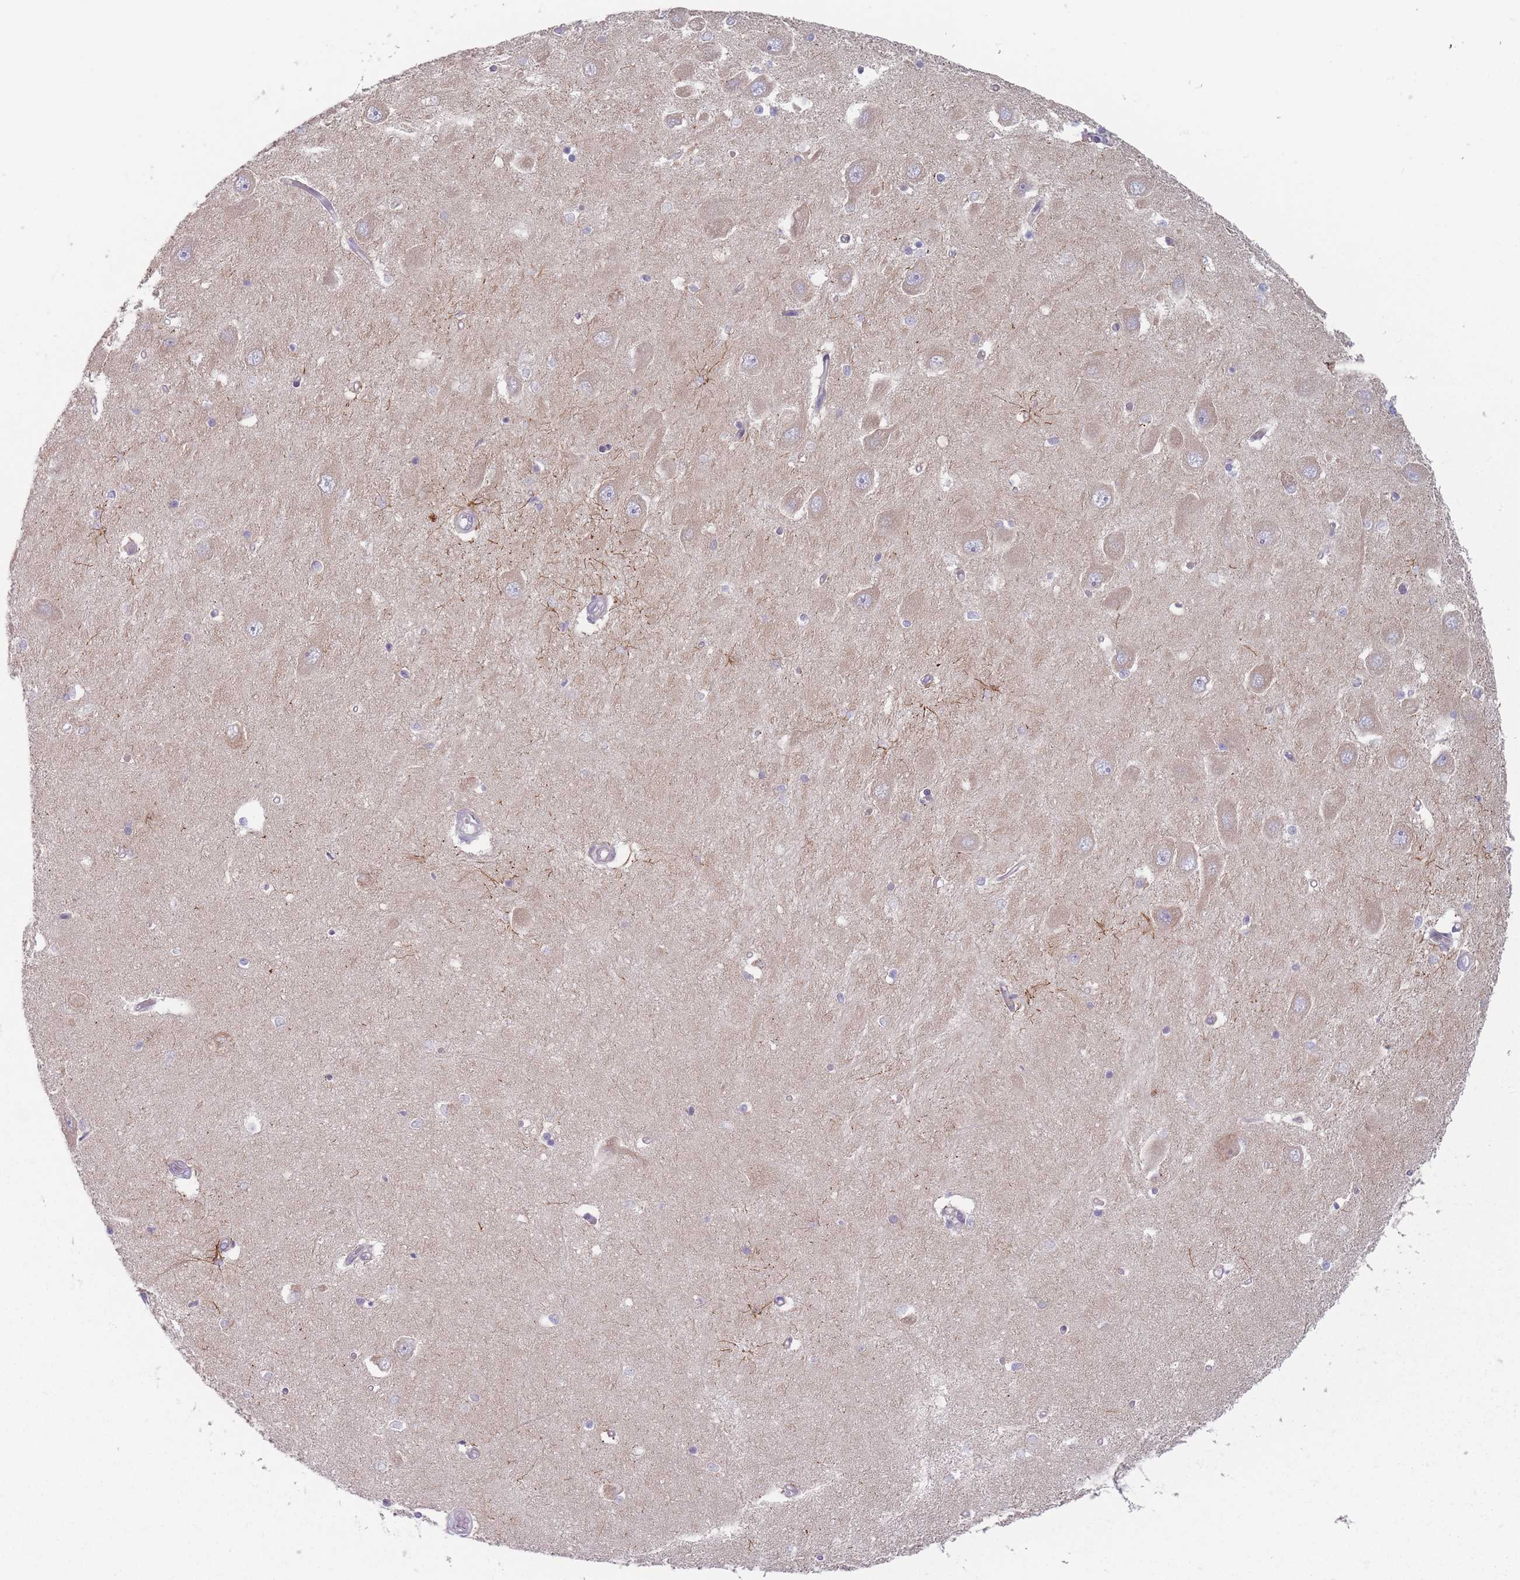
{"staining": {"intensity": "weak", "quantity": "<25%", "location": "cytoplasmic/membranous"}, "tissue": "hippocampus", "cell_type": "Glial cells", "image_type": "normal", "snomed": [{"axis": "morphology", "description": "Normal tissue, NOS"}, {"axis": "topography", "description": "Hippocampus"}], "caption": "High power microscopy image of an IHC micrograph of normal hippocampus, revealing no significant expression in glial cells.", "gene": "HSBP1L1", "patient": {"sex": "male", "age": 45}}